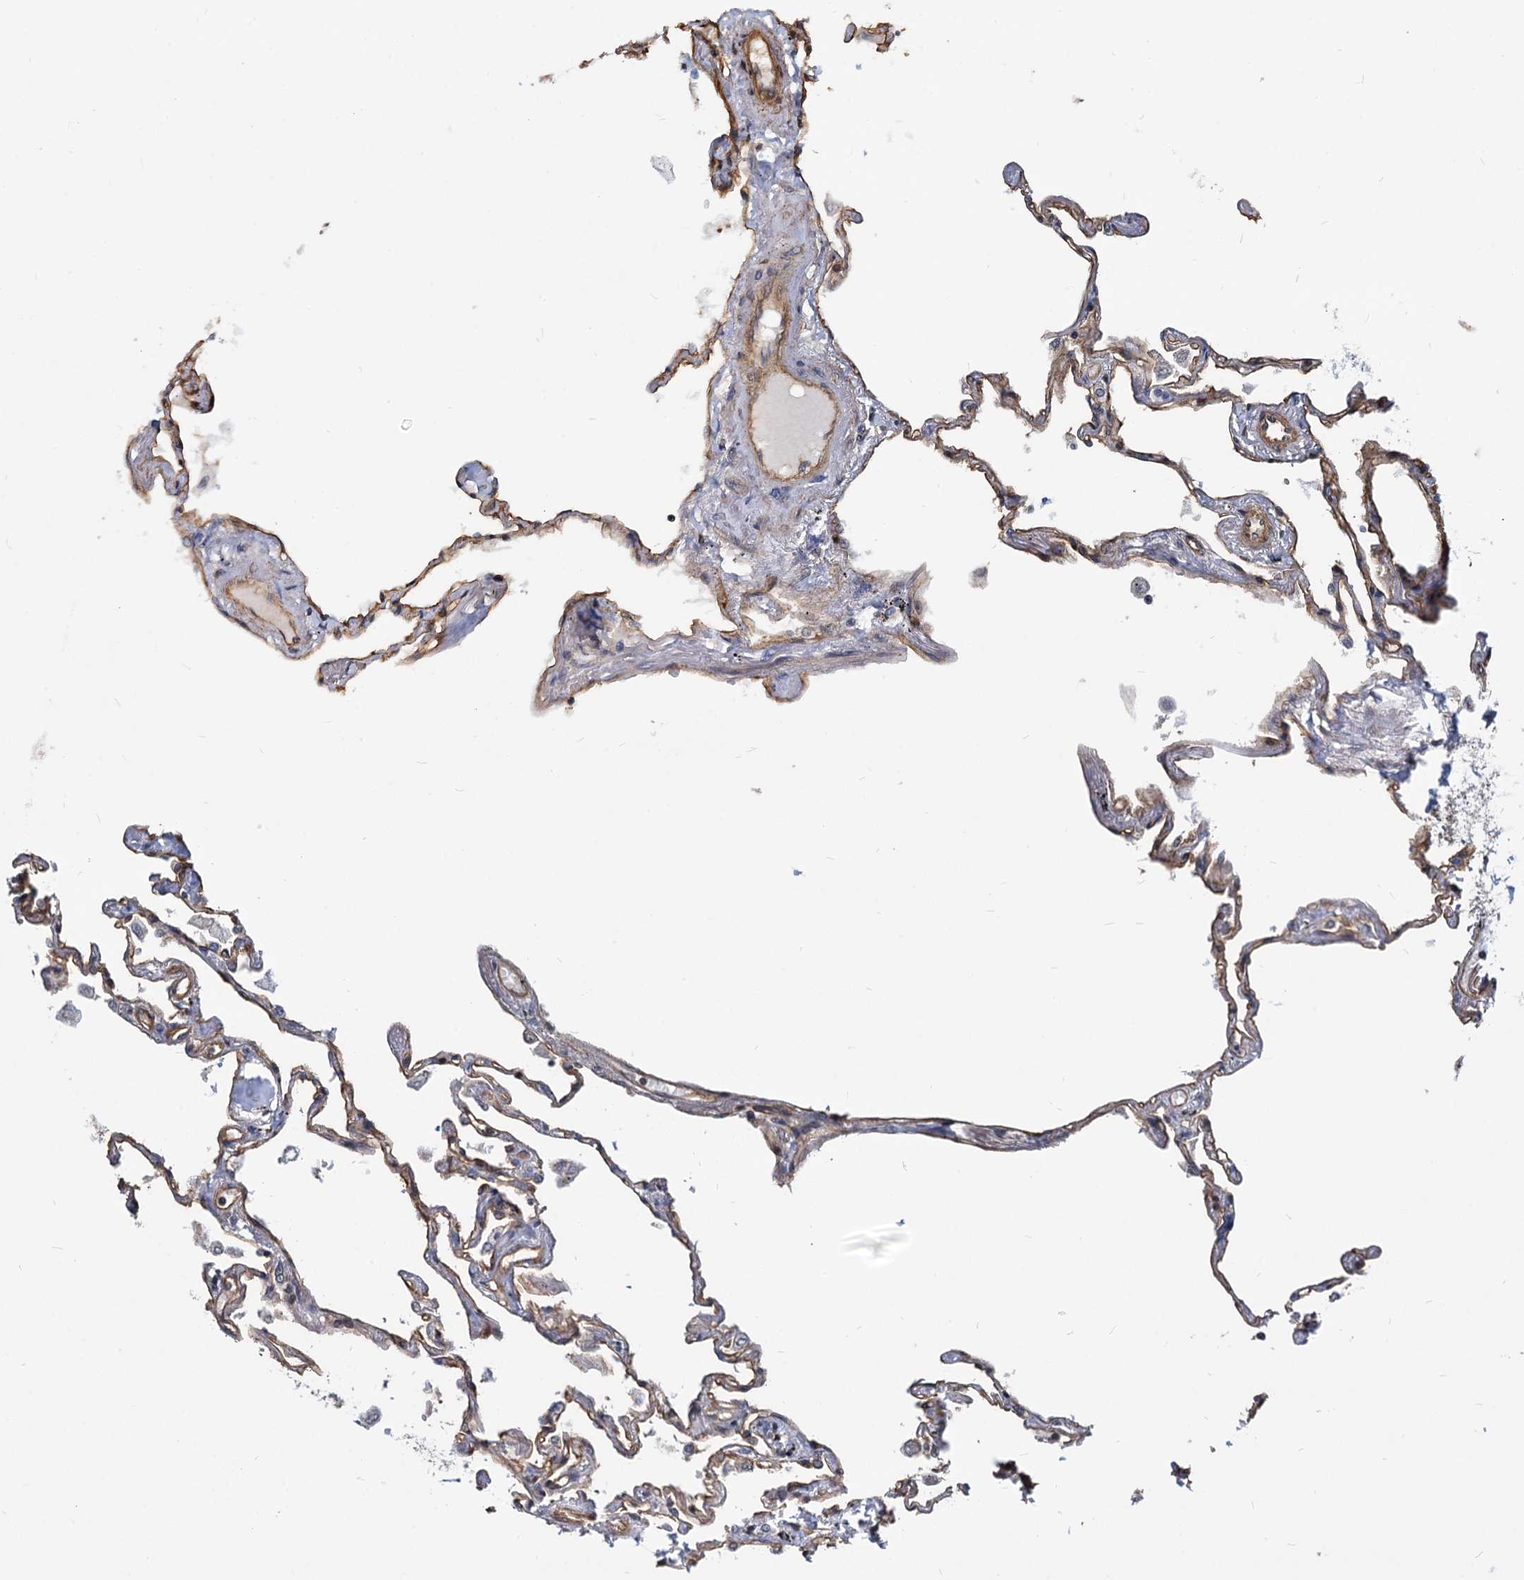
{"staining": {"intensity": "weak", "quantity": "25%-75%", "location": "cytoplasmic/membranous,nuclear"}, "tissue": "lung", "cell_type": "Alveolar cells", "image_type": "normal", "snomed": [{"axis": "morphology", "description": "Normal tissue, NOS"}, {"axis": "topography", "description": "Lung"}], "caption": "Lung was stained to show a protein in brown. There is low levels of weak cytoplasmic/membranous,nuclear positivity in about 25%-75% of alveolar cells. The staining was performed using DAB (3,3'-diaminobenzidine) to visualize the protein expression in brown, while the nuclei were stained in blue with hematoxylin (Magnification: 20x).", "gene": "UBLCP1", "patient": {"sex": "female", "age": 67}}